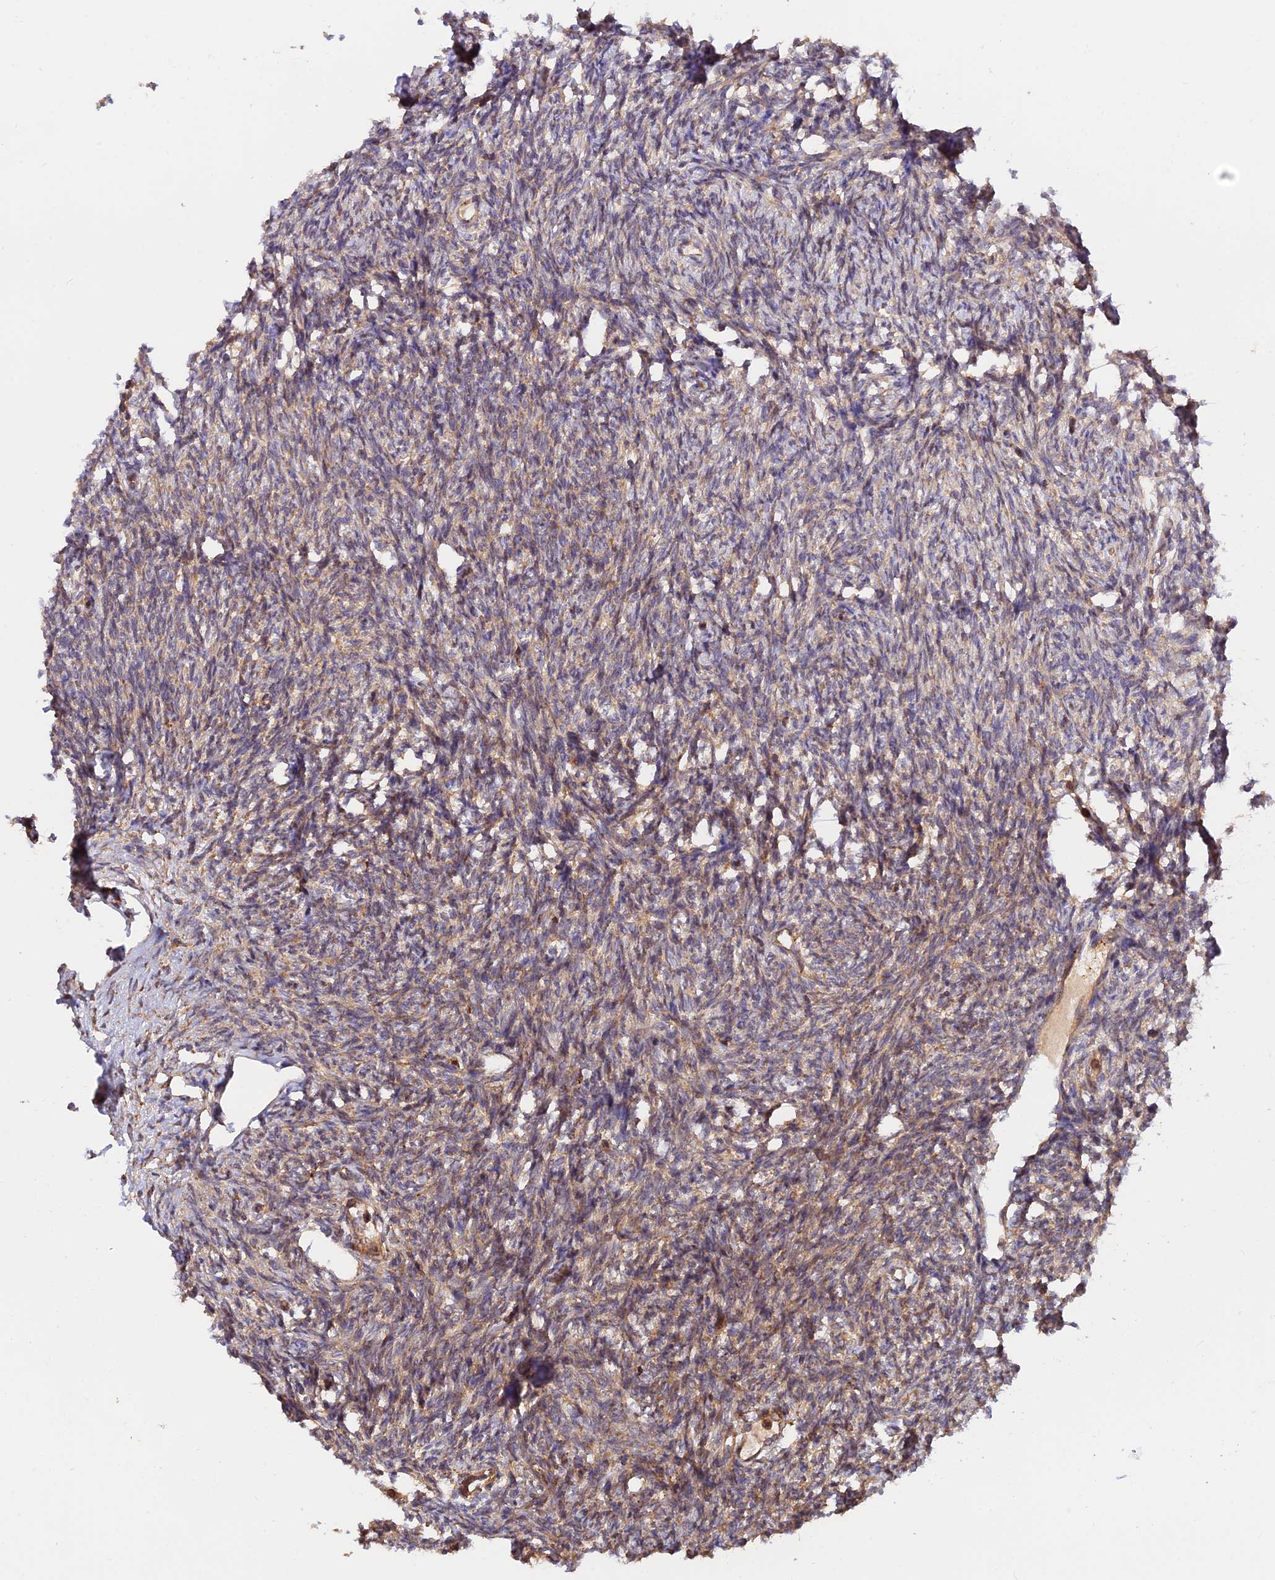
{"staining": {"intensity": "moderate", "quantity": ">75%", "location": "cytoplasmic/membranous"}, "tissue": "ovary", "cell_type": "Follicle cells", "image_type": "normal", "snomed": [{"axis": "morphology", "description": "Normal tissue, NOS"}, {"axis": "morphology", "description": "Cyst, NOS"}, {"axis": "topography", "description": "Ovary"}], "caption": "Brown immunohistochemical staining in benign human ovary exhibits moderate cytoplasmic/membranous staining in approximately >75% of follicle cells.", "gene": "RPL5", "patient": {"sex": "female", "age": 33}}